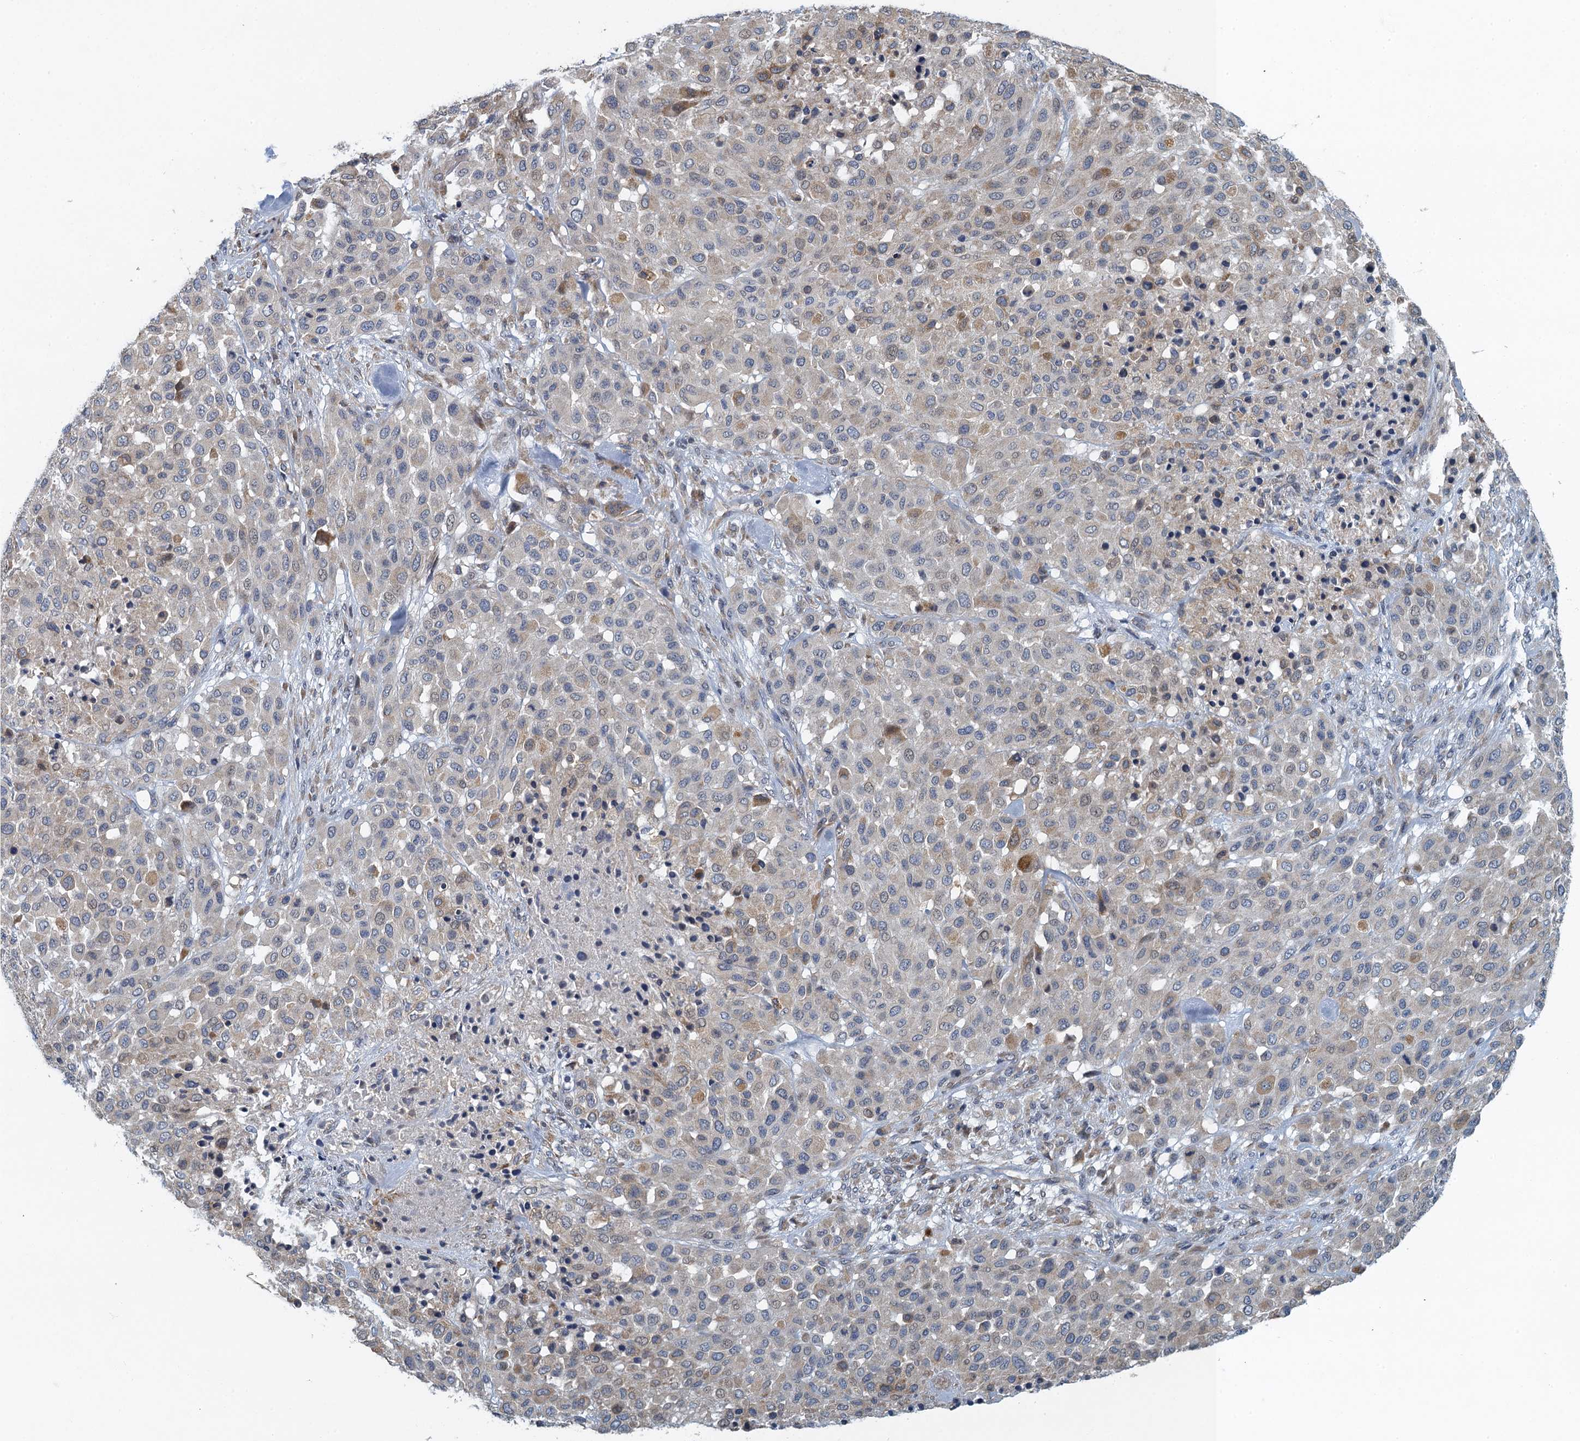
{"staining": {"intensity": "moderate", "quantity": "<25%", "location": "cytoplasmic/membranous"}, "tissue": "melanoma", "cell_type": "Tumor cells", "image_type": "cancer", "snomed": [{"axis": "morphology", "description": "Malignant melanoma, Metastatic site"}, {"axis": "topography", "description": "Skin"}], "caption": "Protein staining by immunohistochemistry (IHC) exhibits moderate cytoplasmic/membranous positivity in approximately <25% of tumor cells in melanoma.", "gene": "ALG2", "patient": {"sex": "female", "age": 81}}